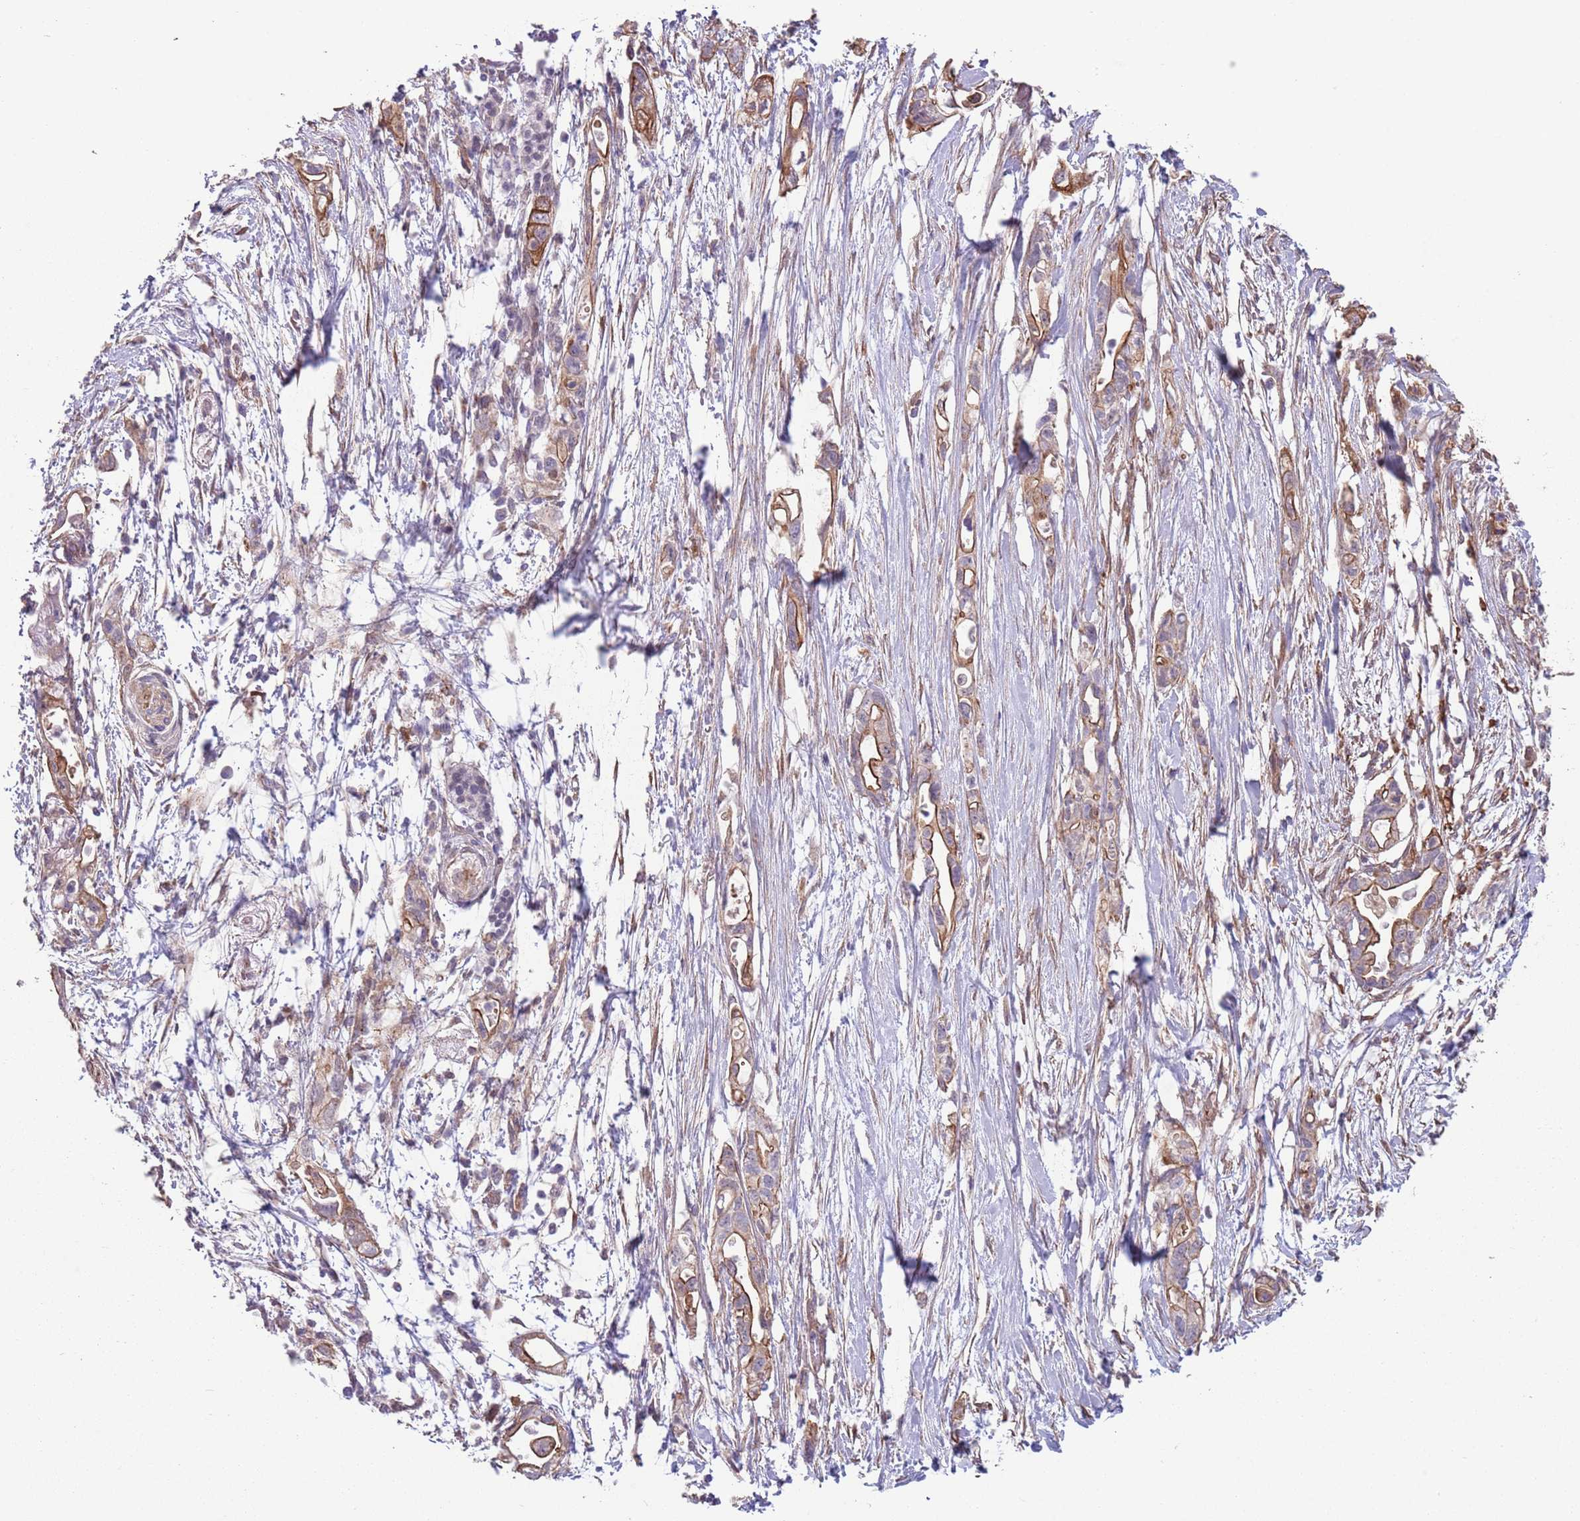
{"staining": {"intensity": "moderate", "quantity": "25%-75%", "location": "cytoplasmic/membranous"}, "tissue": "pancreatic cancer", "cell_type": "Tumor cells", "image_type": "cancer", "snomed": [{"axis": "morphology", "description": "Adenocarcinoma, NOS"}, {"axis": "topography", "description": "Pancreas"}], "caption": "Moderate cytoplasmic/membranous positivity is appreciated in approximately 25%-75% of tumor cells in pancreatic cancer.", "gene": "CREBZF", "patient": {"sex": "female", "age": 72}}